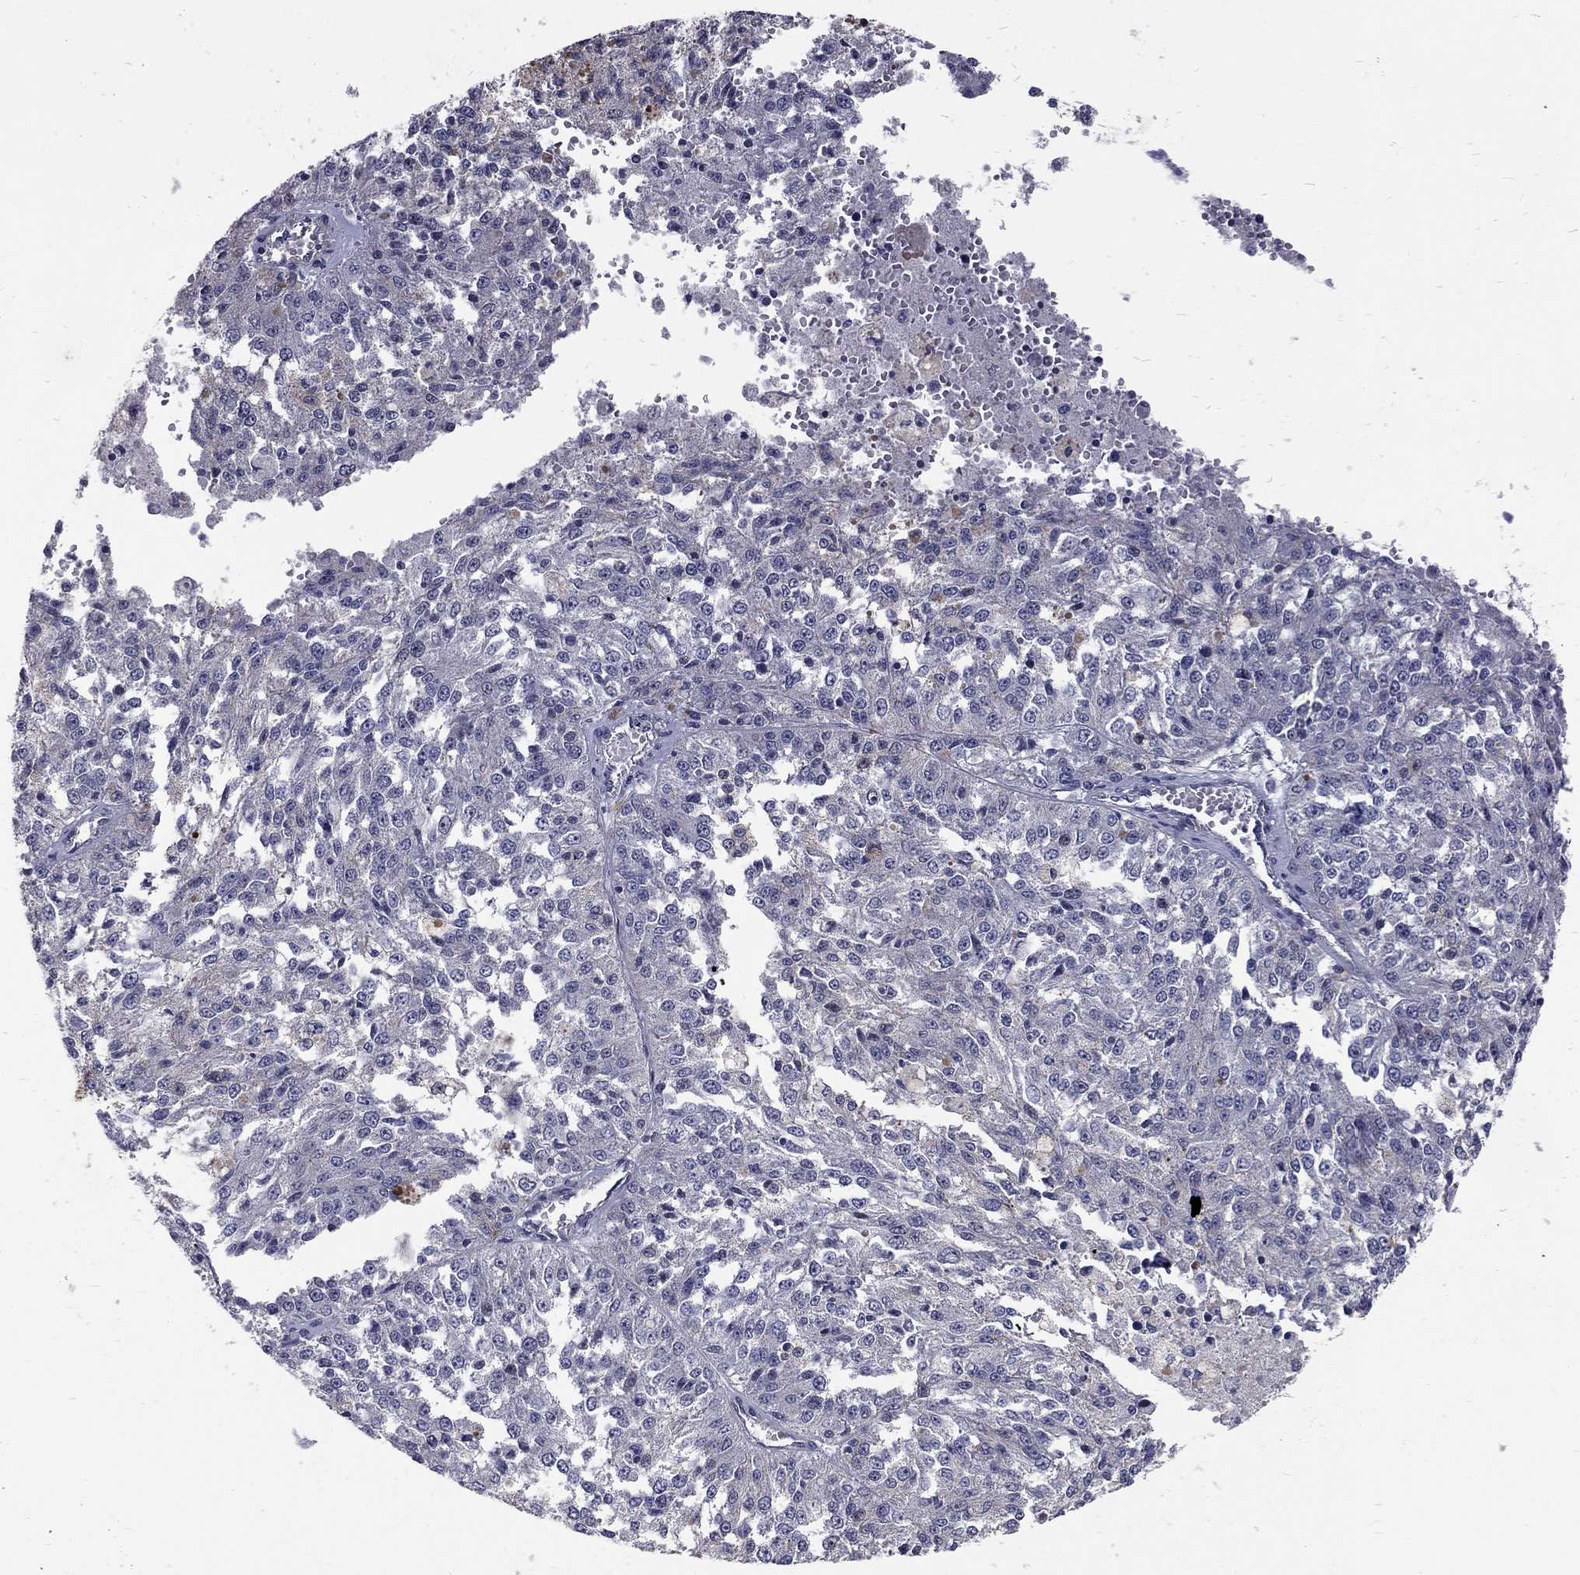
{"staining": {"intensity": "negative", "quantity": "none", "location": "none"}, "tissue": "melanoma", "cell_type": "Tumor cells", "image_type": "cancer", "snomed": [{"axis": "morphology", "description": "Malignant melanoma, Metastatic site"}, {"axis": "topography", "description": "Lymph node"}], "caption": "Melanoma was stained to show a protein in brown. There is no significant staining in tumor cells. (DAB immunohistochemistry visualized using brightfield microscopy, high magnification).", "gene": "GJB4", "patient": {"sex": "female", "age": 64}}